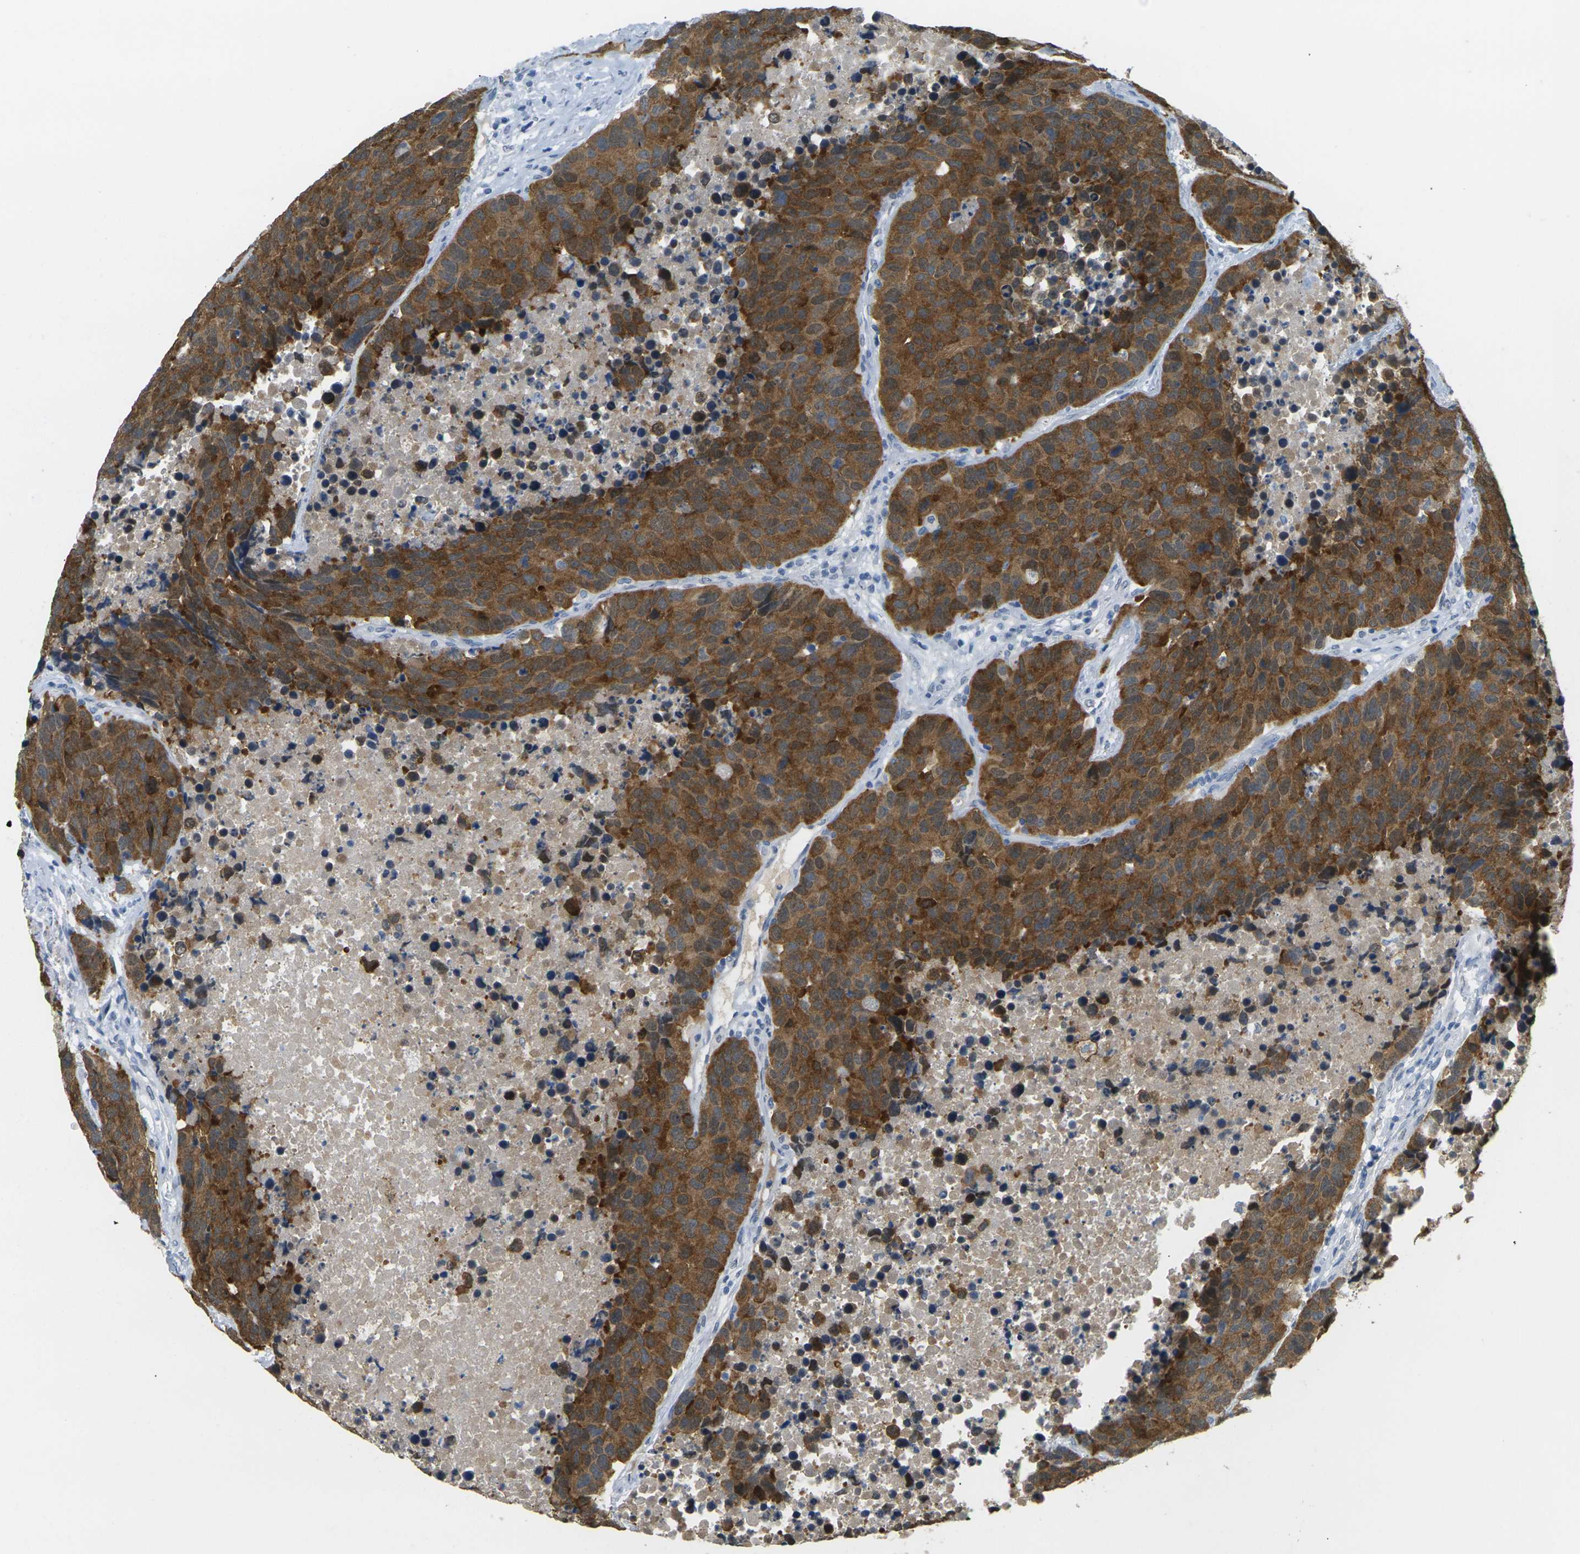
{"staining": {"intensity": "strong", "quantity": ">75%", "location": "cytoplasmic/membranous"}, "tissue": "carcinoid", "cell_type": "Tumor cells", "image_type": "cancer", "snomed": [{"axis": "morphology", "description": "Carcinoid, malignant, NOS"}, {"axis": "topography", "description": "Lung"}], "caption": "Immunohistochemistry (IHC) of human carcinoid reveals high levels of strong cytoplasmic/membranous staining in about >75% of tumor cells.", "gene": "CTAG1A", "patient": {"sex": "male", "age": 60}}